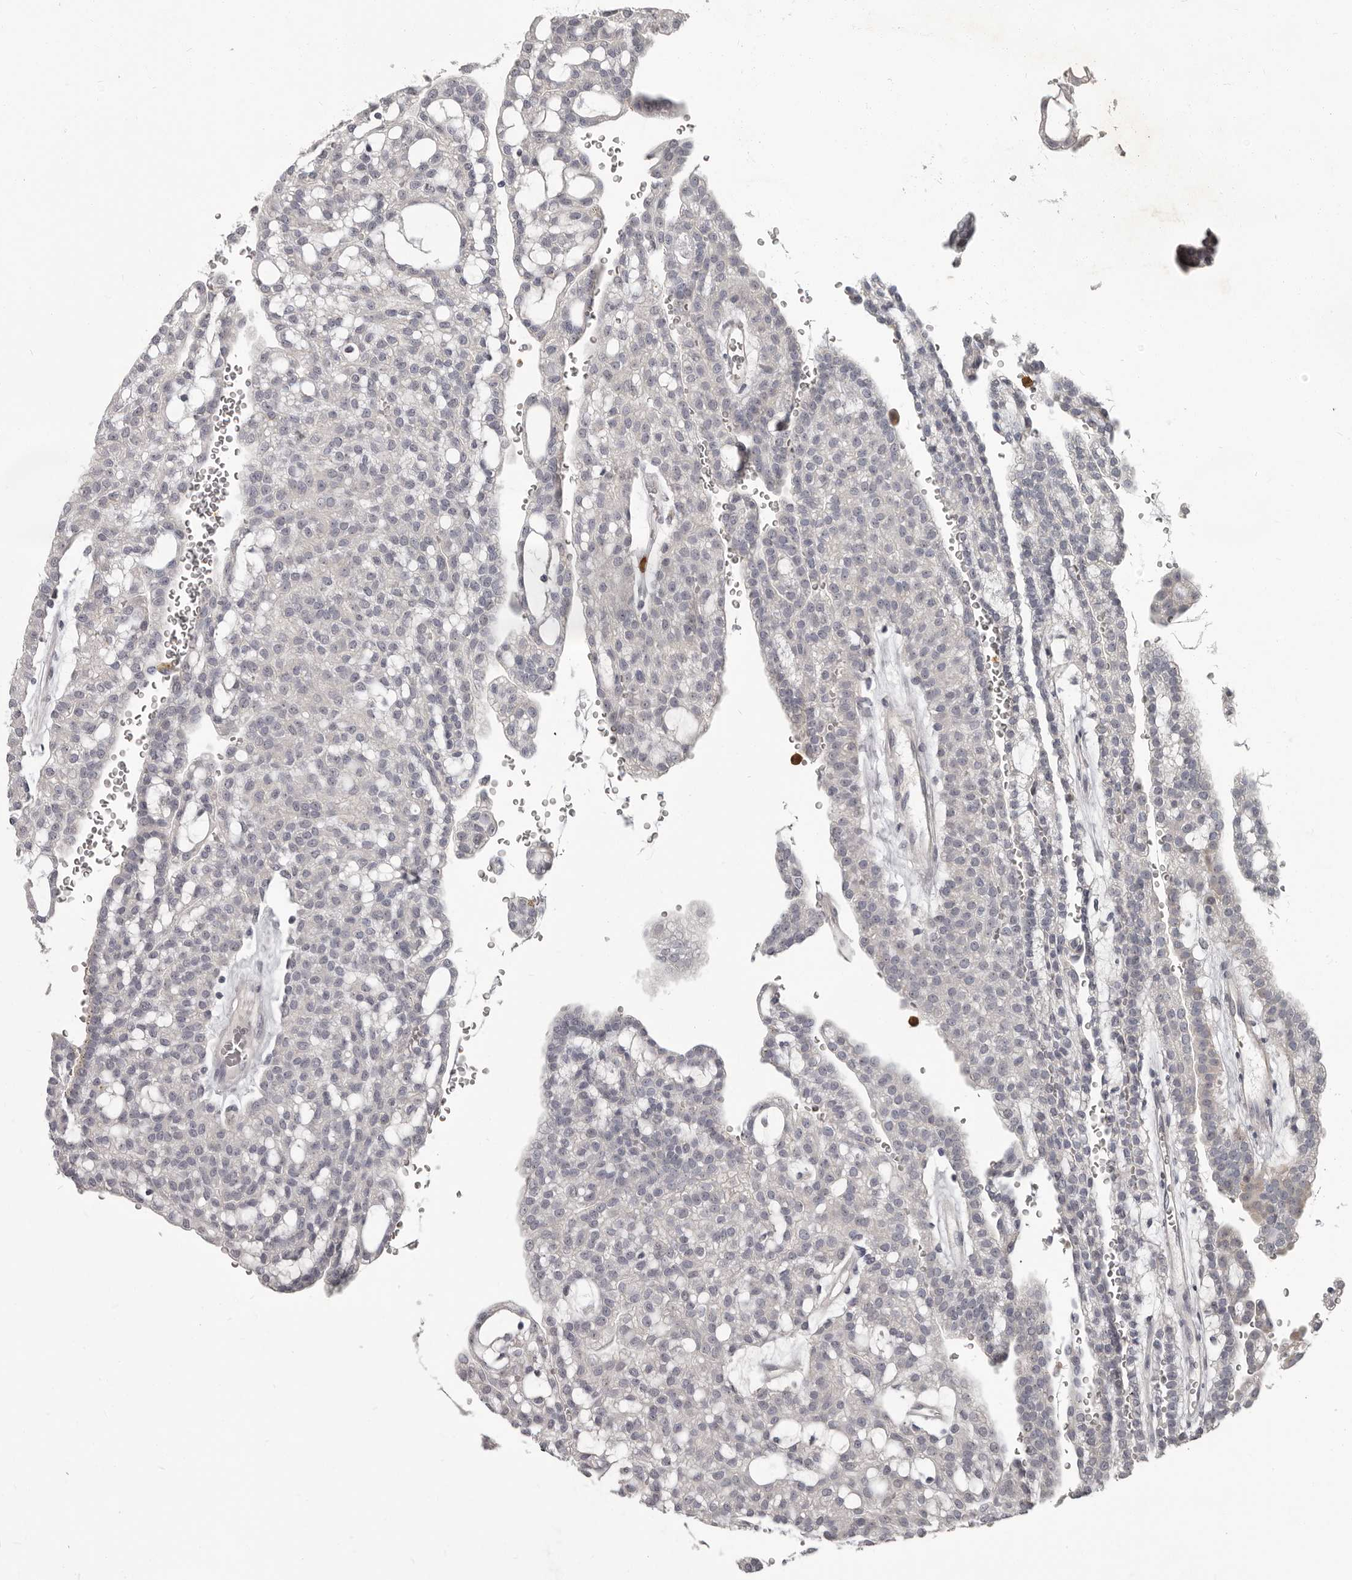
{"staining": {"intensity": "negative", "quantity": "none", "location": "none"}, "tissue": "renal cancer", "cell_type": "Tumor cells", "image_type": "cancer", "snomed": [{"axis": "morphology", "description": "Adenocarcinoma, NOS"}, {"axis": "topography", "description": "Kidney"}], "caption": "This is a image of immunohistochemistry staining of renal adenocarcinoma, which shows no positivity in tumor cells.", "gene": "GPR157", "patient": {"sex": "male", "age": 63}}